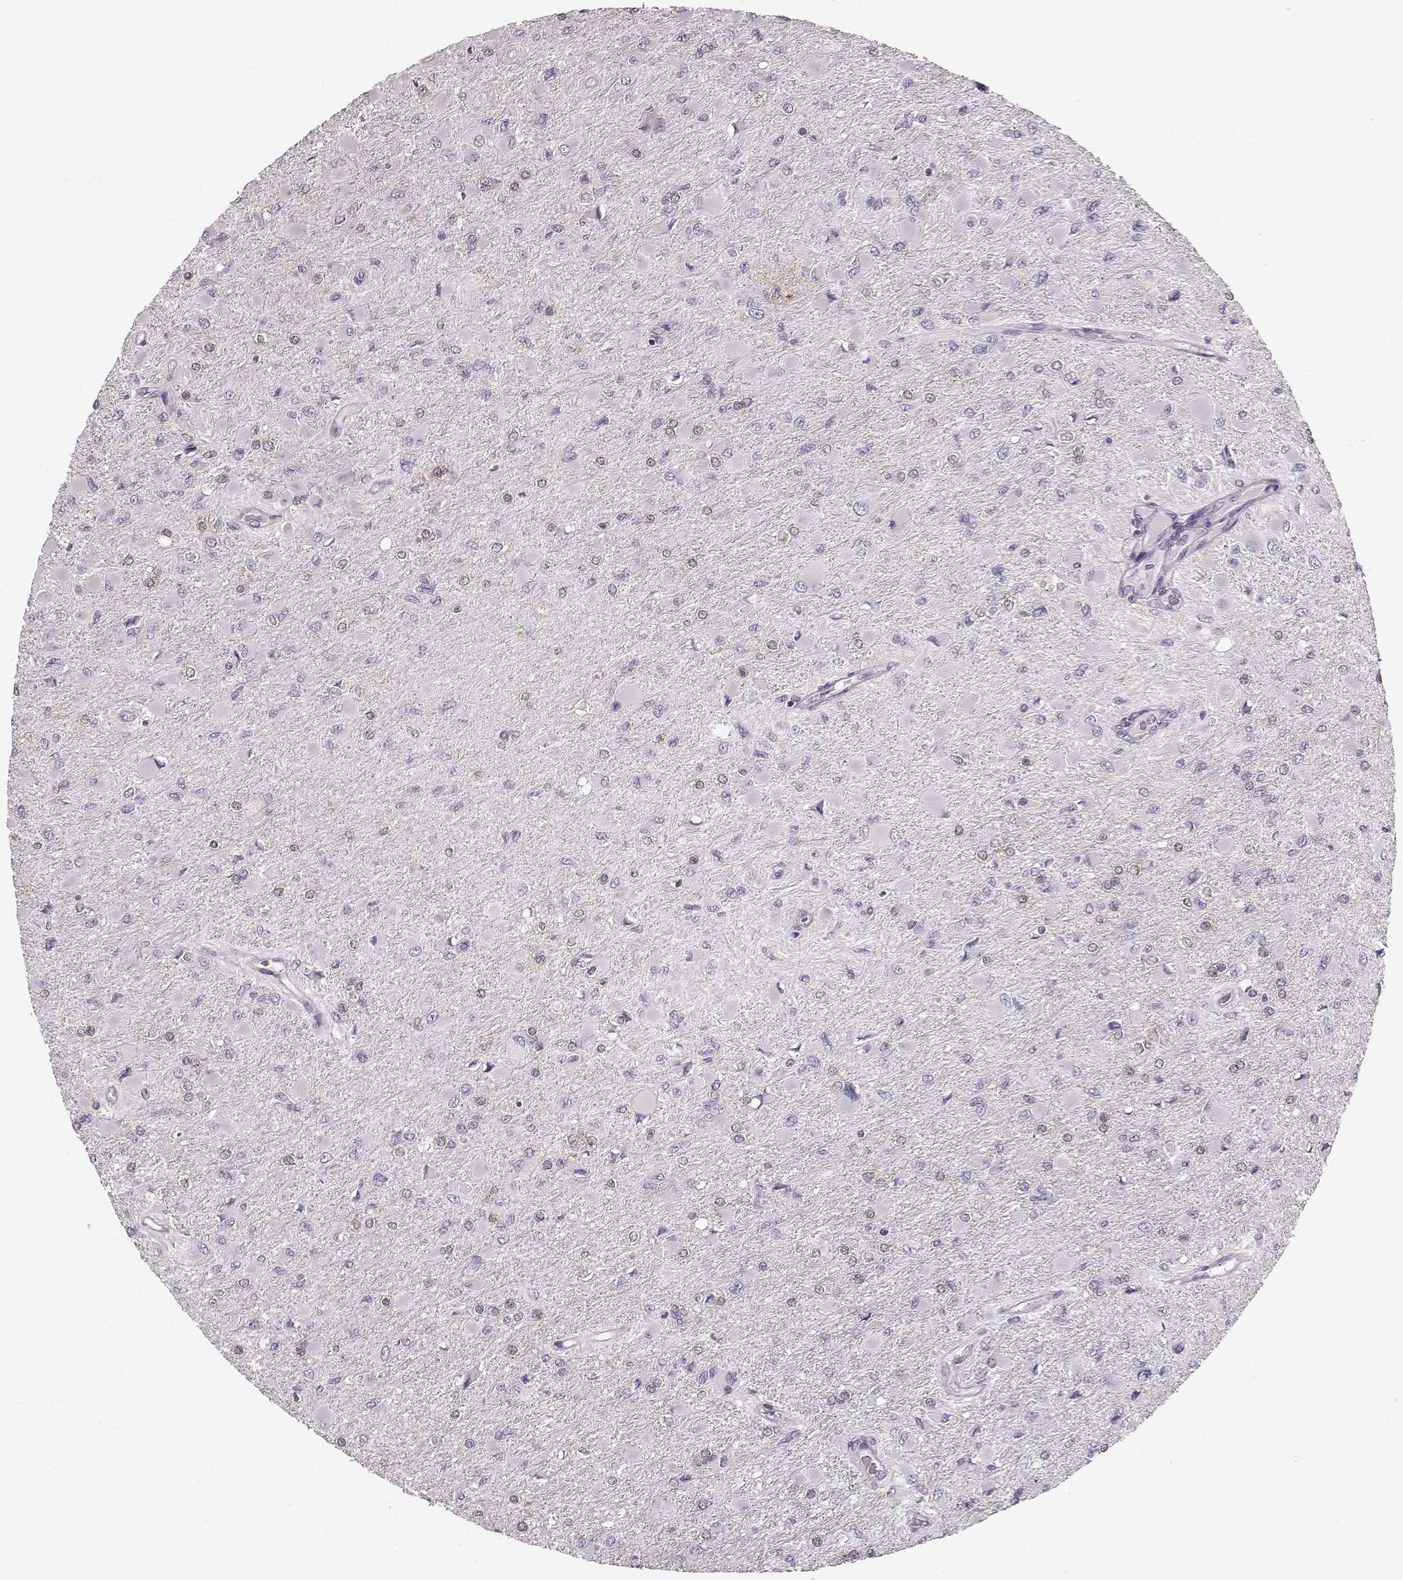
{"staining": {"intensity": "negative", "quantity": "none", "location": "none"}, "tissue": "glioma", "cell_type": "Tumor cells", "image_type": "cancer", "snomed": [{"axis": "morphology", "description": "Glioma, malignant, High grade"}, {"axis": "topography", "description": "Cerebral cortex"}], "caption": "Tumor cells show no significant protein staining in malignant glioma (high-grade).", "gene": "GPR50", "patient": {"sex": "female", "age": 36}}